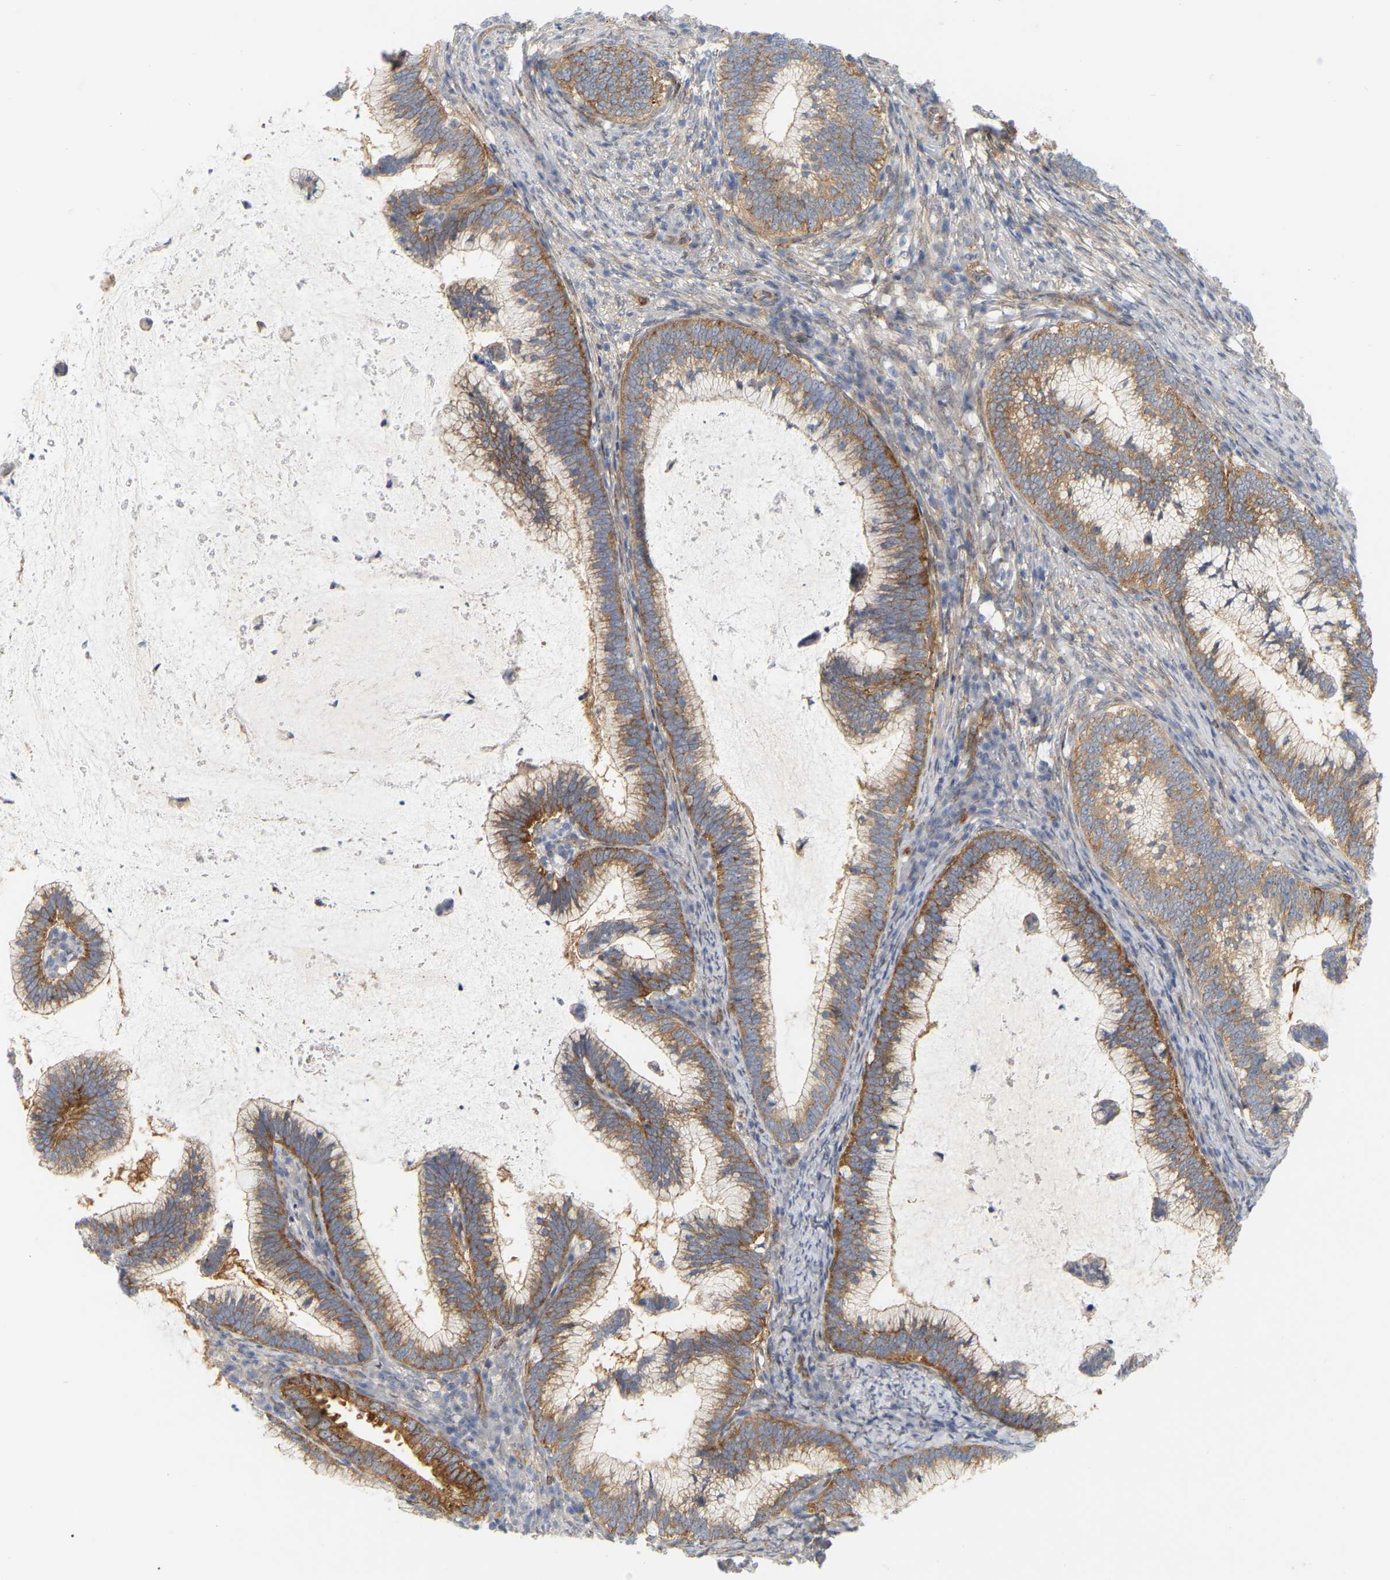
{"staining": {"intensity": "moderate", "quantity": ">75%", "location": "cytoplasmic/membranous"}, "tissue": "cervical cancer", "cell_type": "Tumor cells", "image_type": "cancer", "snomed": [{"axis": "morphology", "description": "Adenocarcinoma, NOS"}, {"axis": "topography", "description": "Cervix"}], "caption": "Cervical cancer tissue reveals moderate cytoplasmic/membranous staining in approximately >75% of tumor cells", "gene": "RAPH1", "patient": {"sex": "female", "age": 36}}